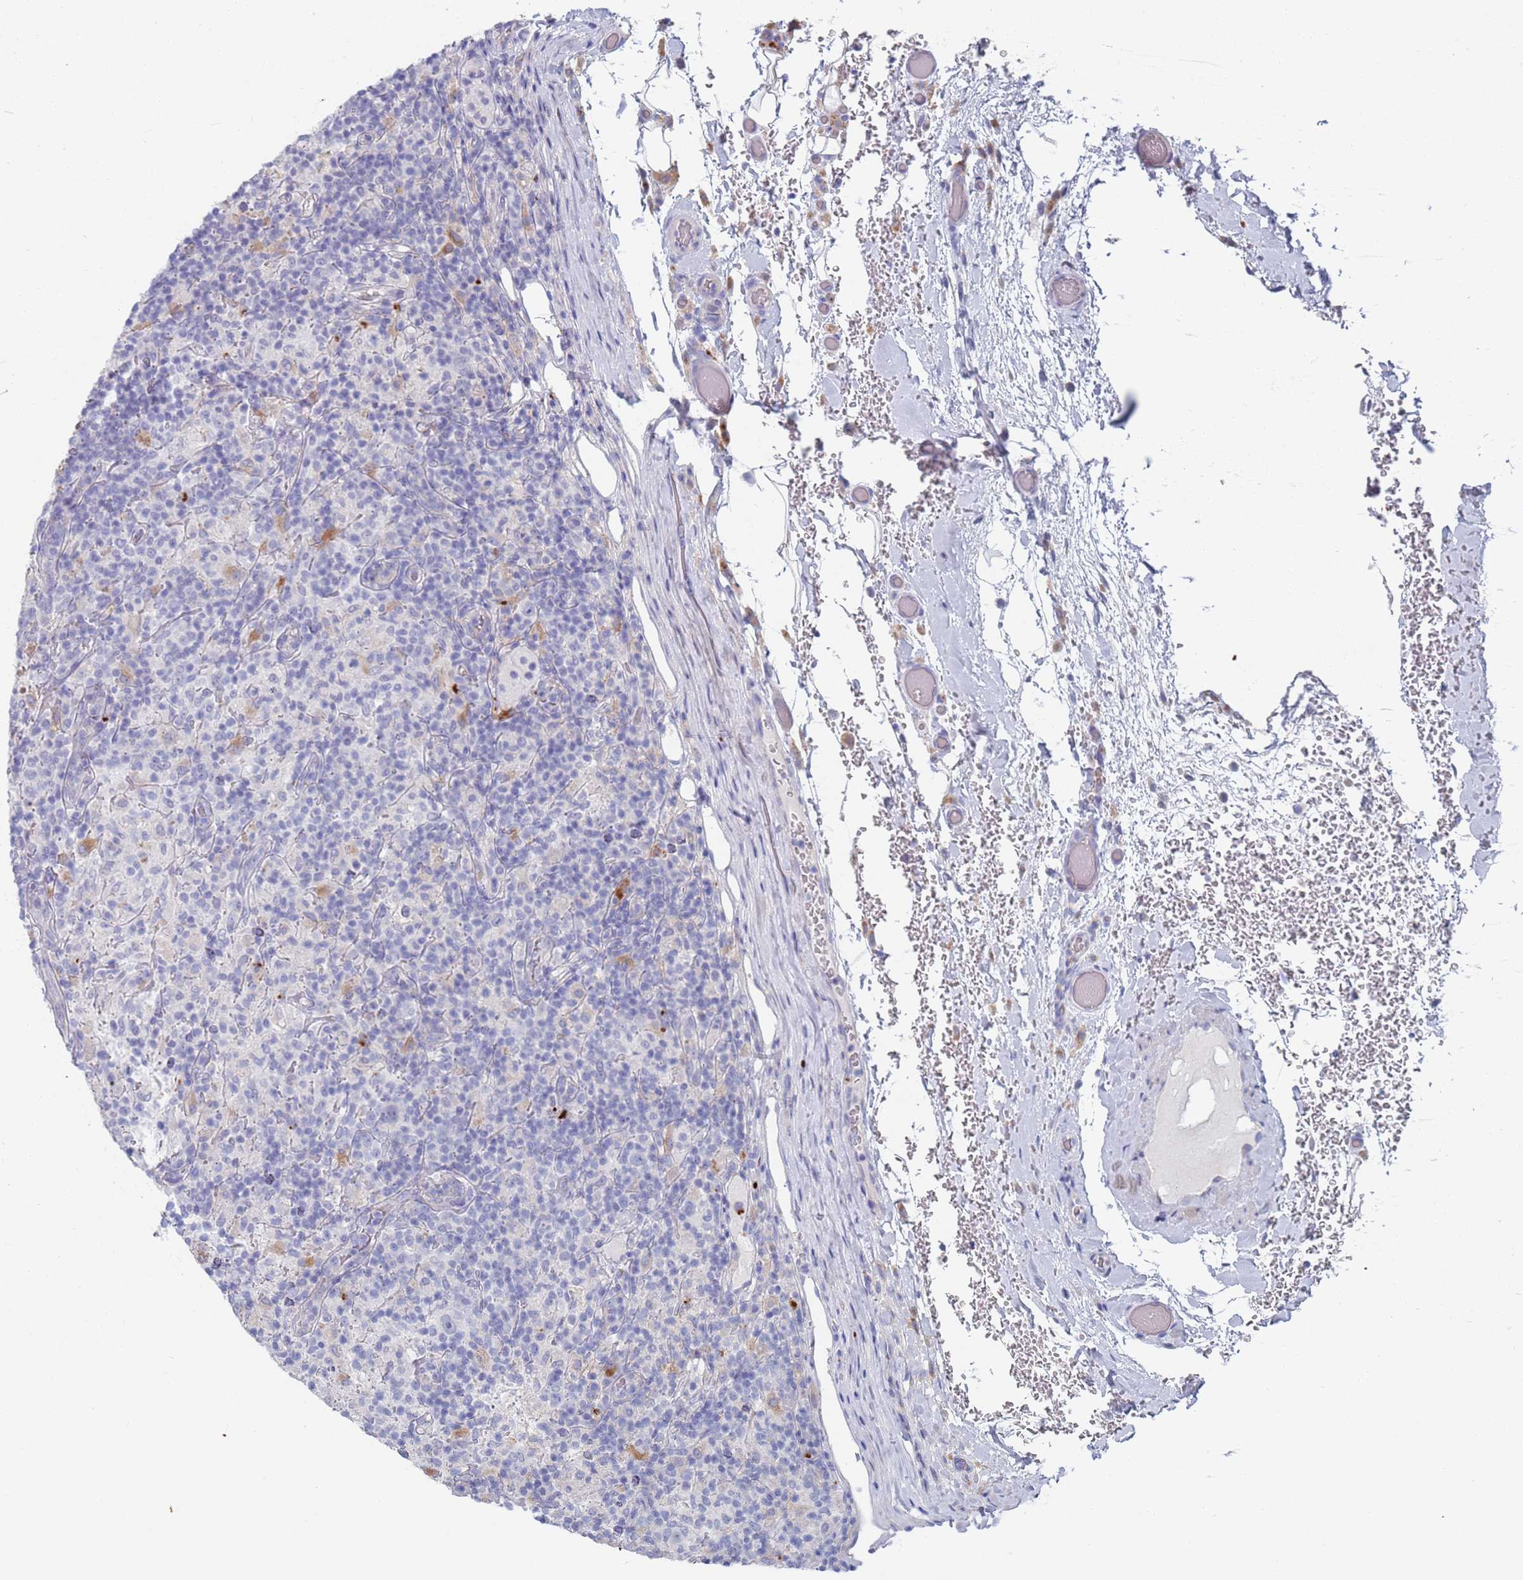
{"staining": {"intensity": "negative", "quantity": "none", "location": "none"}, "tissue": "lymphoma", "cell_type": "Tumor cells", "image_type": "cancer", "snomed": [{"axis": "morphology", "description": "Hodgkin's disease, NOS"}, {"axis": "topography", "description": "Lymph node"}], "caption": "Tumor cells show no significant positivity in lymphoma.", "gene": "FUCA1", "patient": {"sex": "male", "age": 70}}